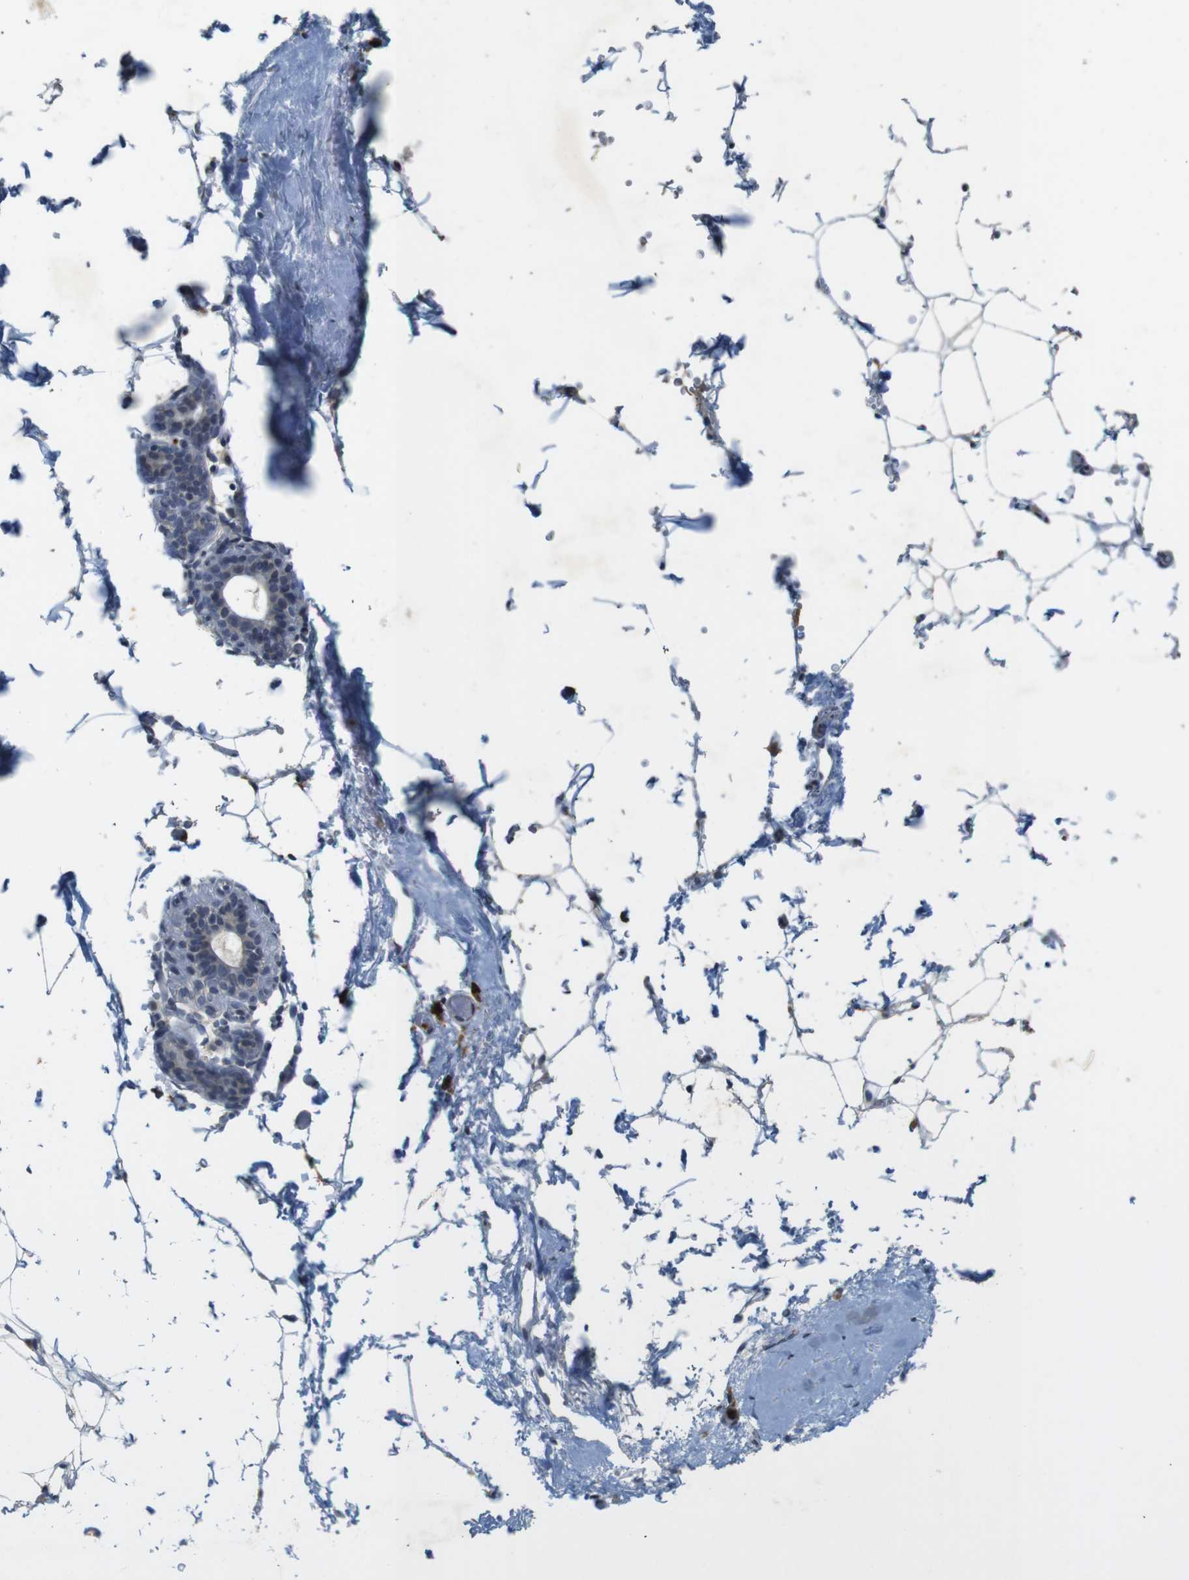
{"staining": {"intensity": "negative", "quantity": "none", "location": "none"}, "tissue": "adipose tissue", "cell_type": "Adipocytes", "image_type": "normal", "snomed": [{"axis": "morphology", "description": "Normal tissue, NOS"}, {"axis": "topography", "description": "Breast"}, {"axis": "topography", "description": "Soft tissue"}], "caption": "Adipocytes show no significant protein expression in normal adipose tissue. (Immunohistochemistry (ihc), brightfield microscopy, high magnification).", "gene": "TSPAN14", "patient": {"sex": "female", "age": 75}}